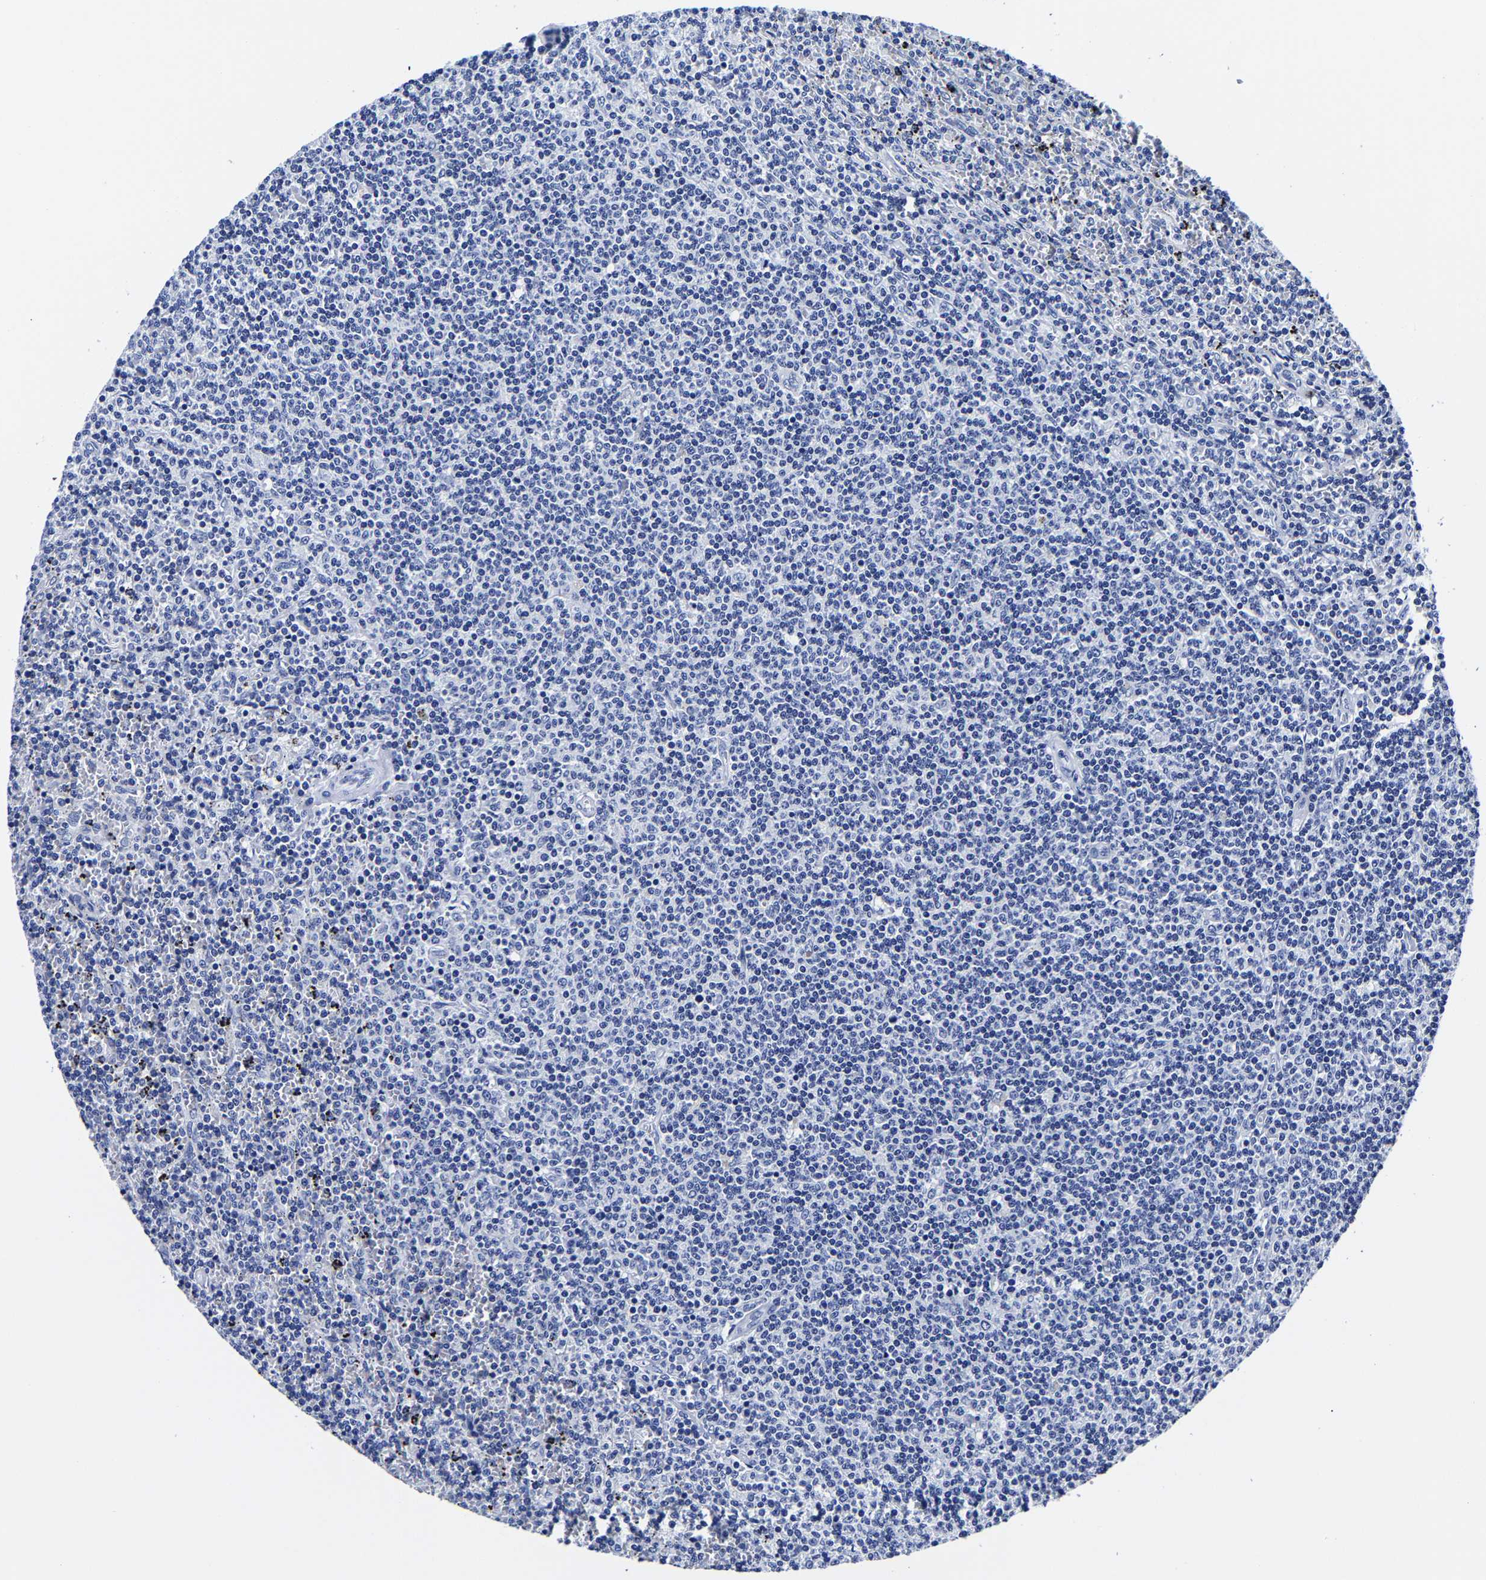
{"staining": {"intensity": "negative", "quantity": "none", "location": "none"}, "tissue": "lymphoma", "cell_type": "Tumor cells", "image_type": "cancer", "snomed": [{"axis": "morphology", "description": "Malignant lymphoma, non-Hodgkin's type, Low grade"}, {"axis": "topography", "description": "Spleen"}], "caption": "Protein analysis of lymphoma displays no significant expression in tumor cells.", "gene": "CPA2", "patient": {"sex": "female", "age": 50}}